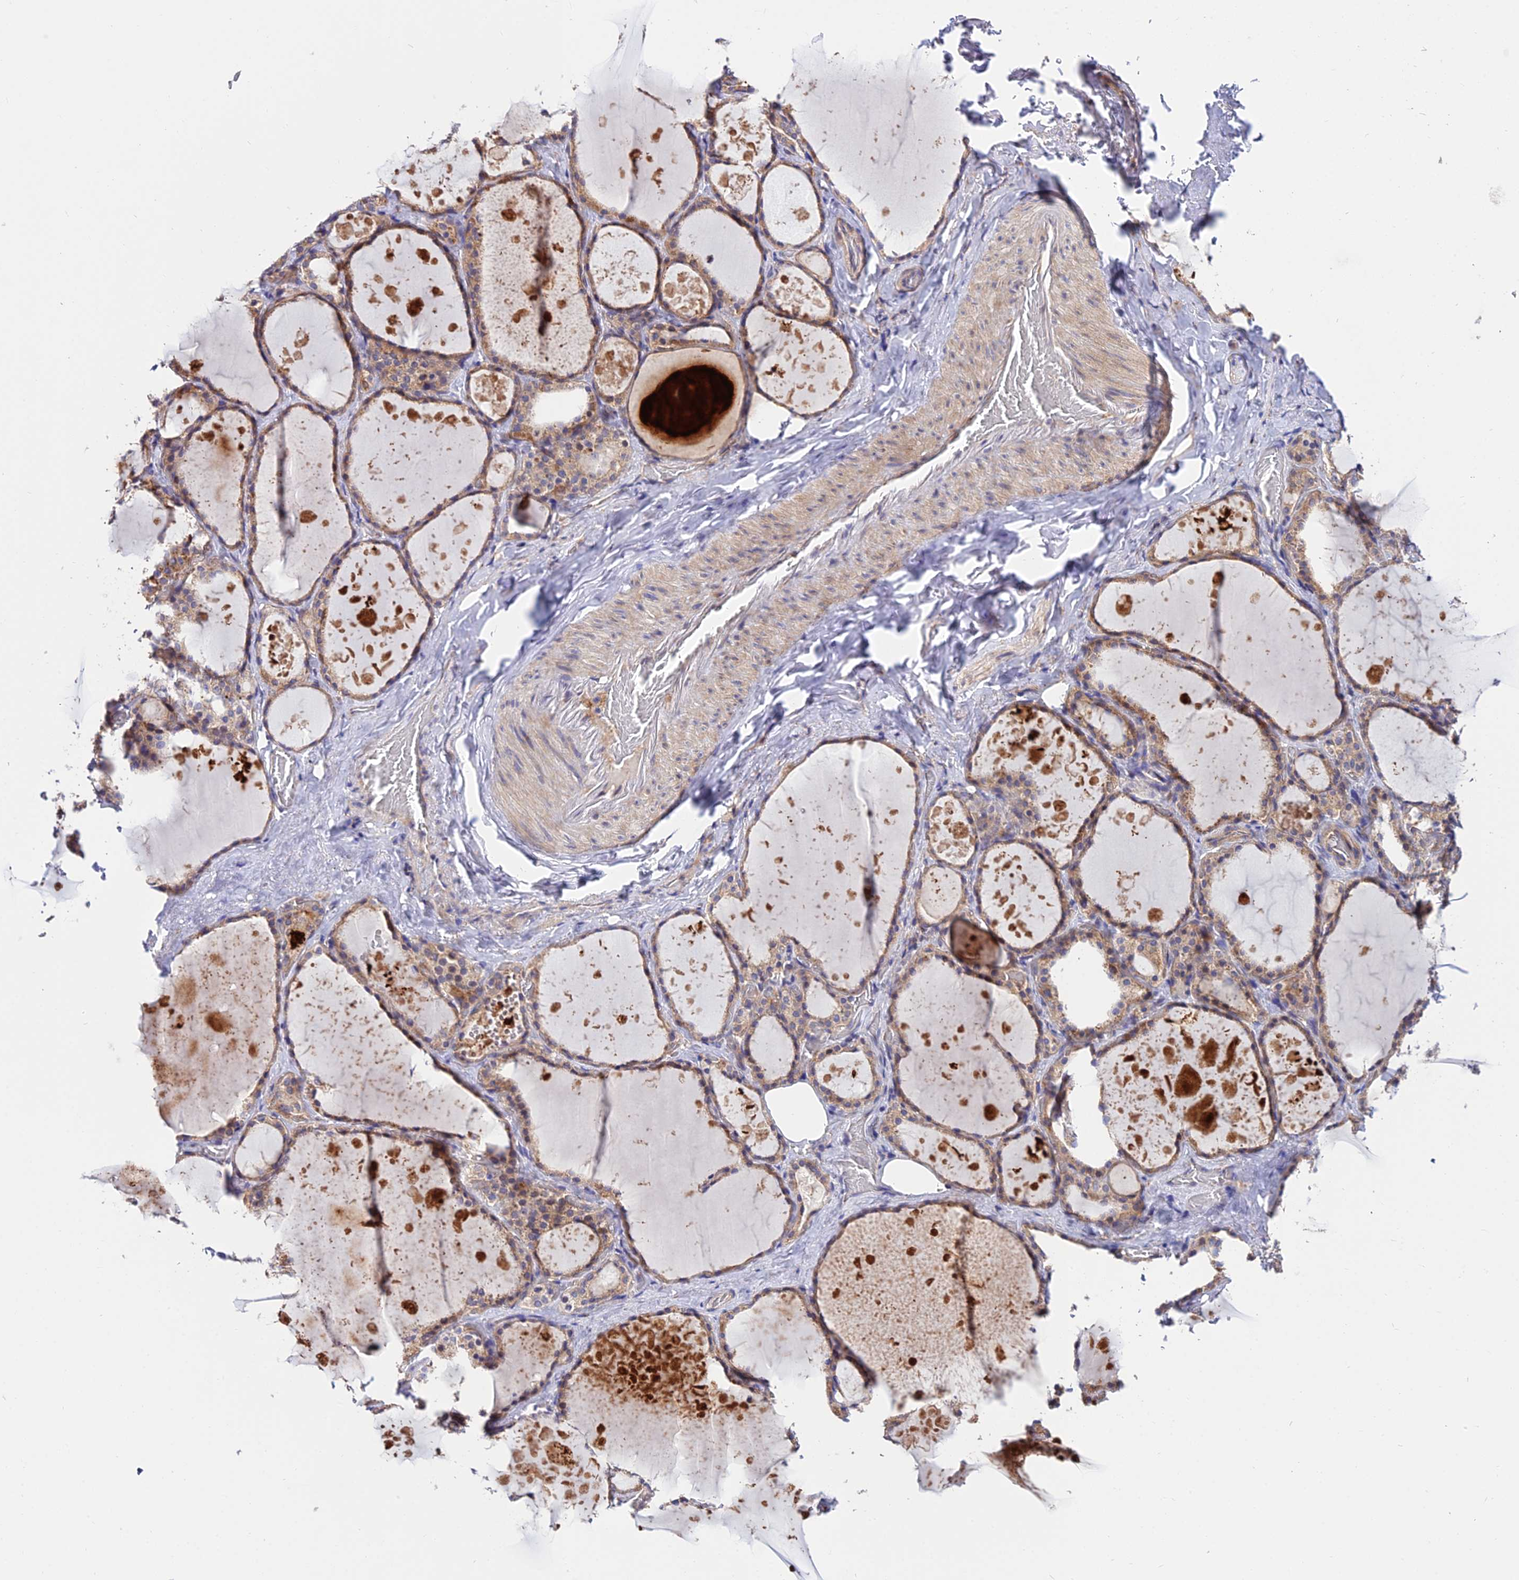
{"staining": {"intensity": "moderate", "quantity": ">75%", "location": "cytoplasmic/membranous"}, "tissue": "thyroid gland", "cell_type": "Glandular cells", "image_type": "normal", "snomed": [{"axis": "morphology", "description": "Normal tissue, NOS"}, {"axis": "topography", "description": "Thyroid gland"}], "caption": "Glandular cells exhibit moderate cytoplasmic/membranous staining in approximately >75% of cells in benign thyroid gland.", "gene": "CDC37L1", "patient": {"sex": "male", "age": 61}}